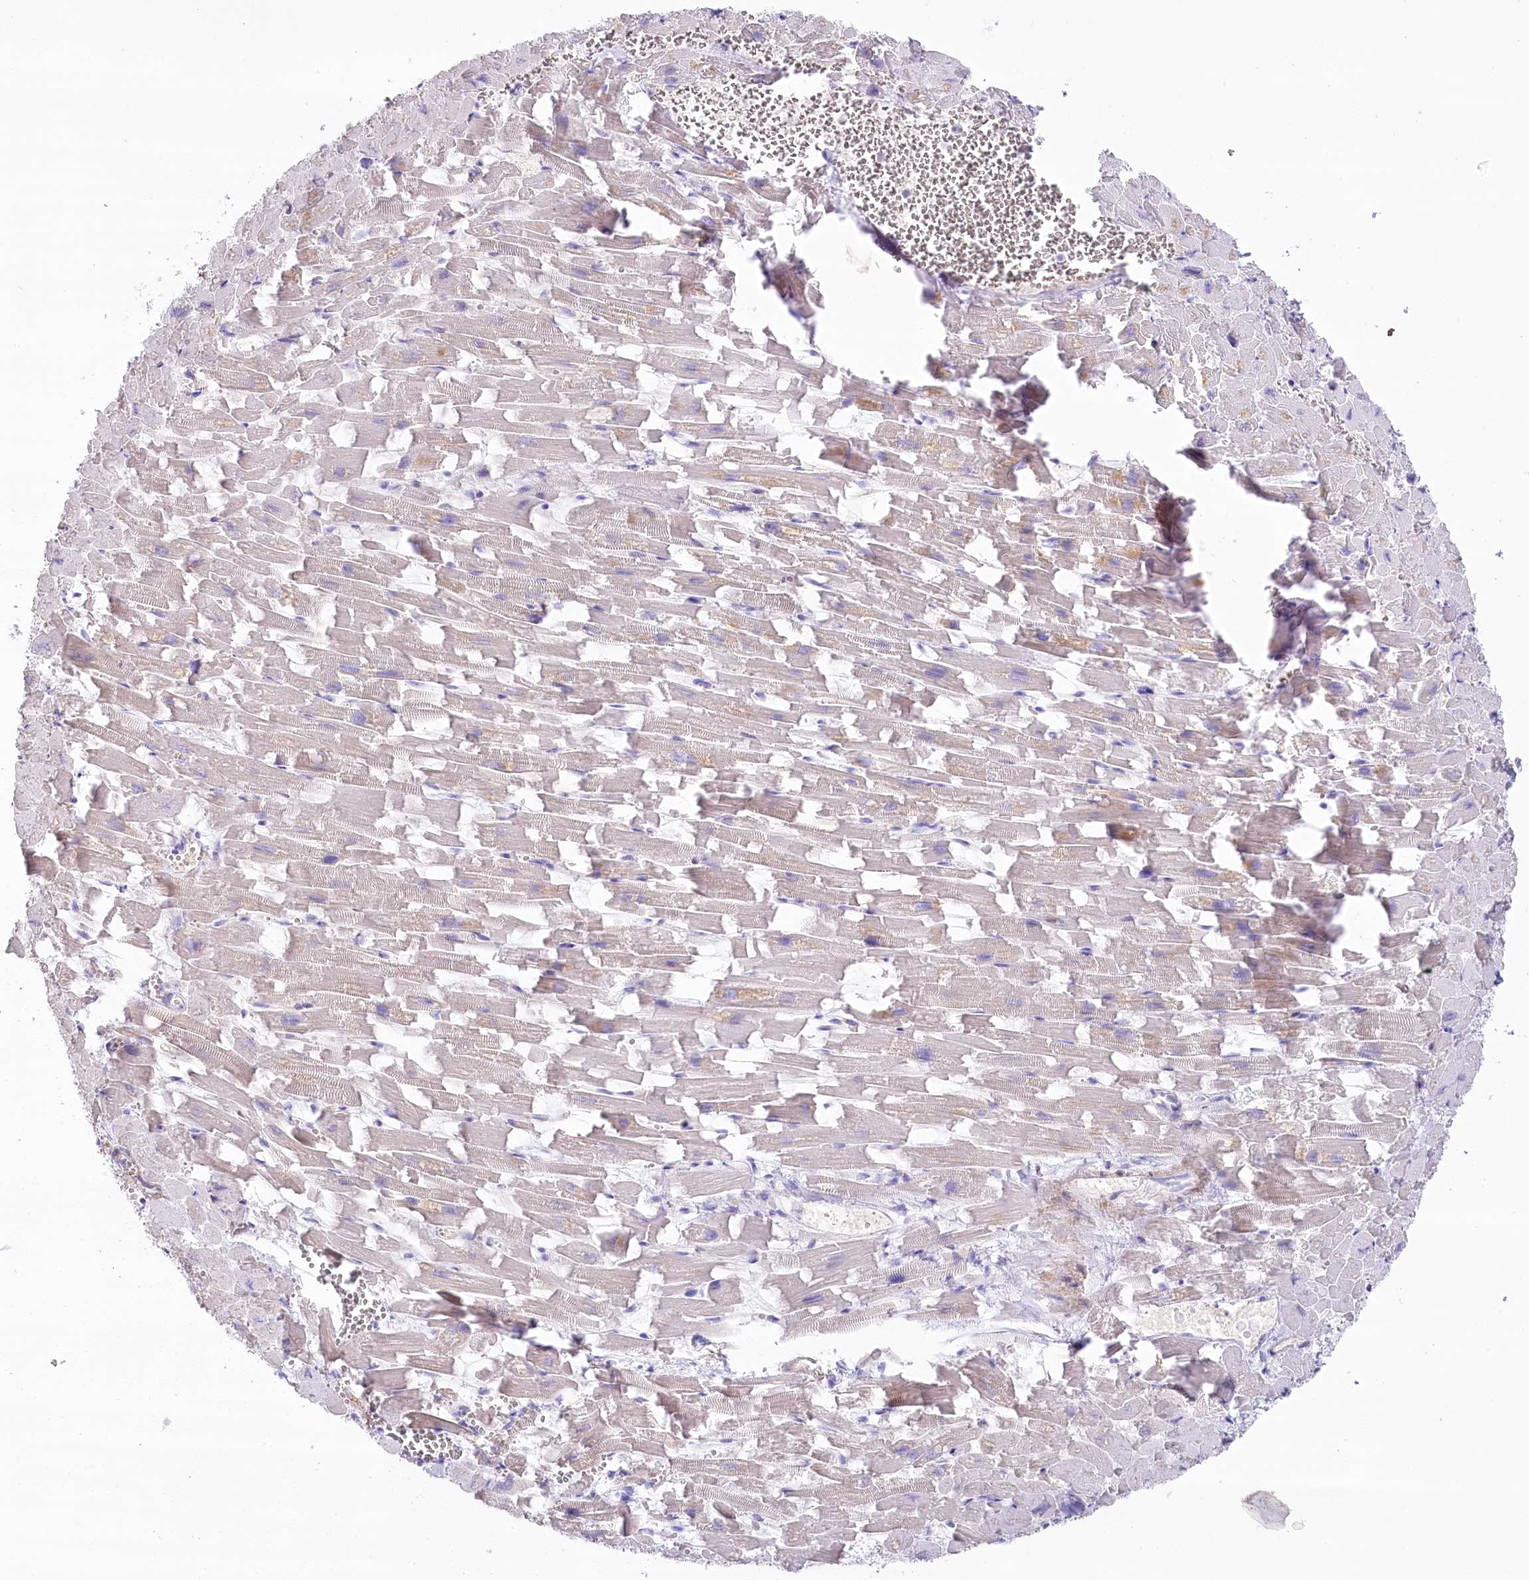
{"staining": {"intensity": "weak", "quantity": "<25%", "location": "cytoplasmic/membranous"}, "tissue": "heart muscle", "cell_type": "Cardiomyocytes", "image_type": "normal", "snomed": [{"axis": "morphology", "description": "Normal tissue, NOS"}, {"axis": "topography", "description": "Heart"}], "caption": "Immunohistochemistry photomicrograph of normal heart muscle: human heart muscle stained with DAB (3,3'-diaminobenzidine) reveals no significant protein positivity in cardiomyocytes. Brightfield microscopy of IHC stained with DAB (brown) and hematoxylin (blue), captured at high magnification.", "gene": "MYOZ1", "patient": {"sex": "female", "age": 64}}